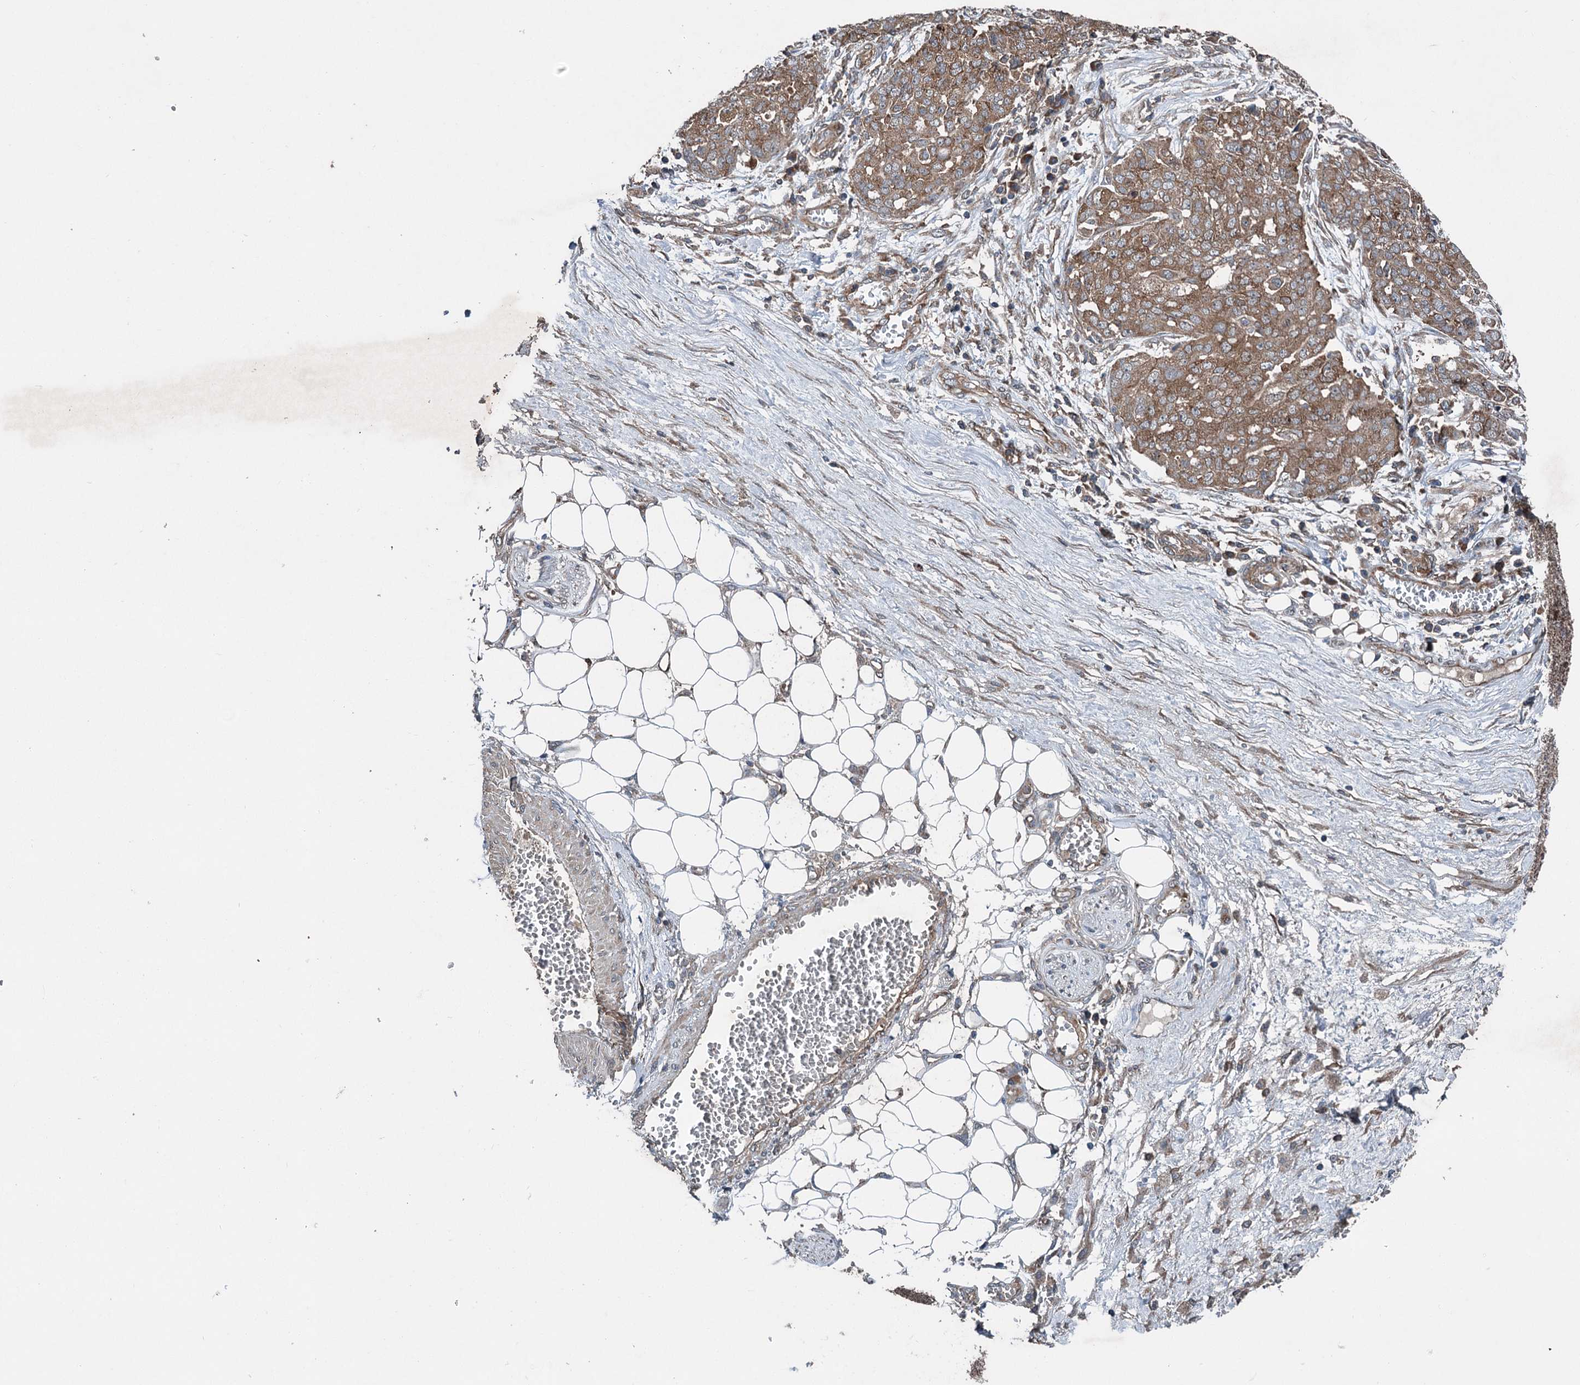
{"staining": {"intensity": "moderate", "quantity": ">75%", "location": "cytoplasmic/membranous"}, "tissue": "ovarian cancer", "cell_type": "Tumor cells", "image_type": "cancer", "snomed": [{"axis": "morphology", "description": "Cystadenocarcinoma, serous, NOS"}, {"axis": "topography", "description": "Soft tissue"}, {"axis": "topography", "description": "Ovary"}], "caption": "IHC image of ovarian cancer stained for a protein (brown), which reveals medium levels of moderate cytoplasmic/membranous positivity in about >75% of tumor cells.", "gene": "RNF214", "patient": {"sex": "female", "age": 57}}